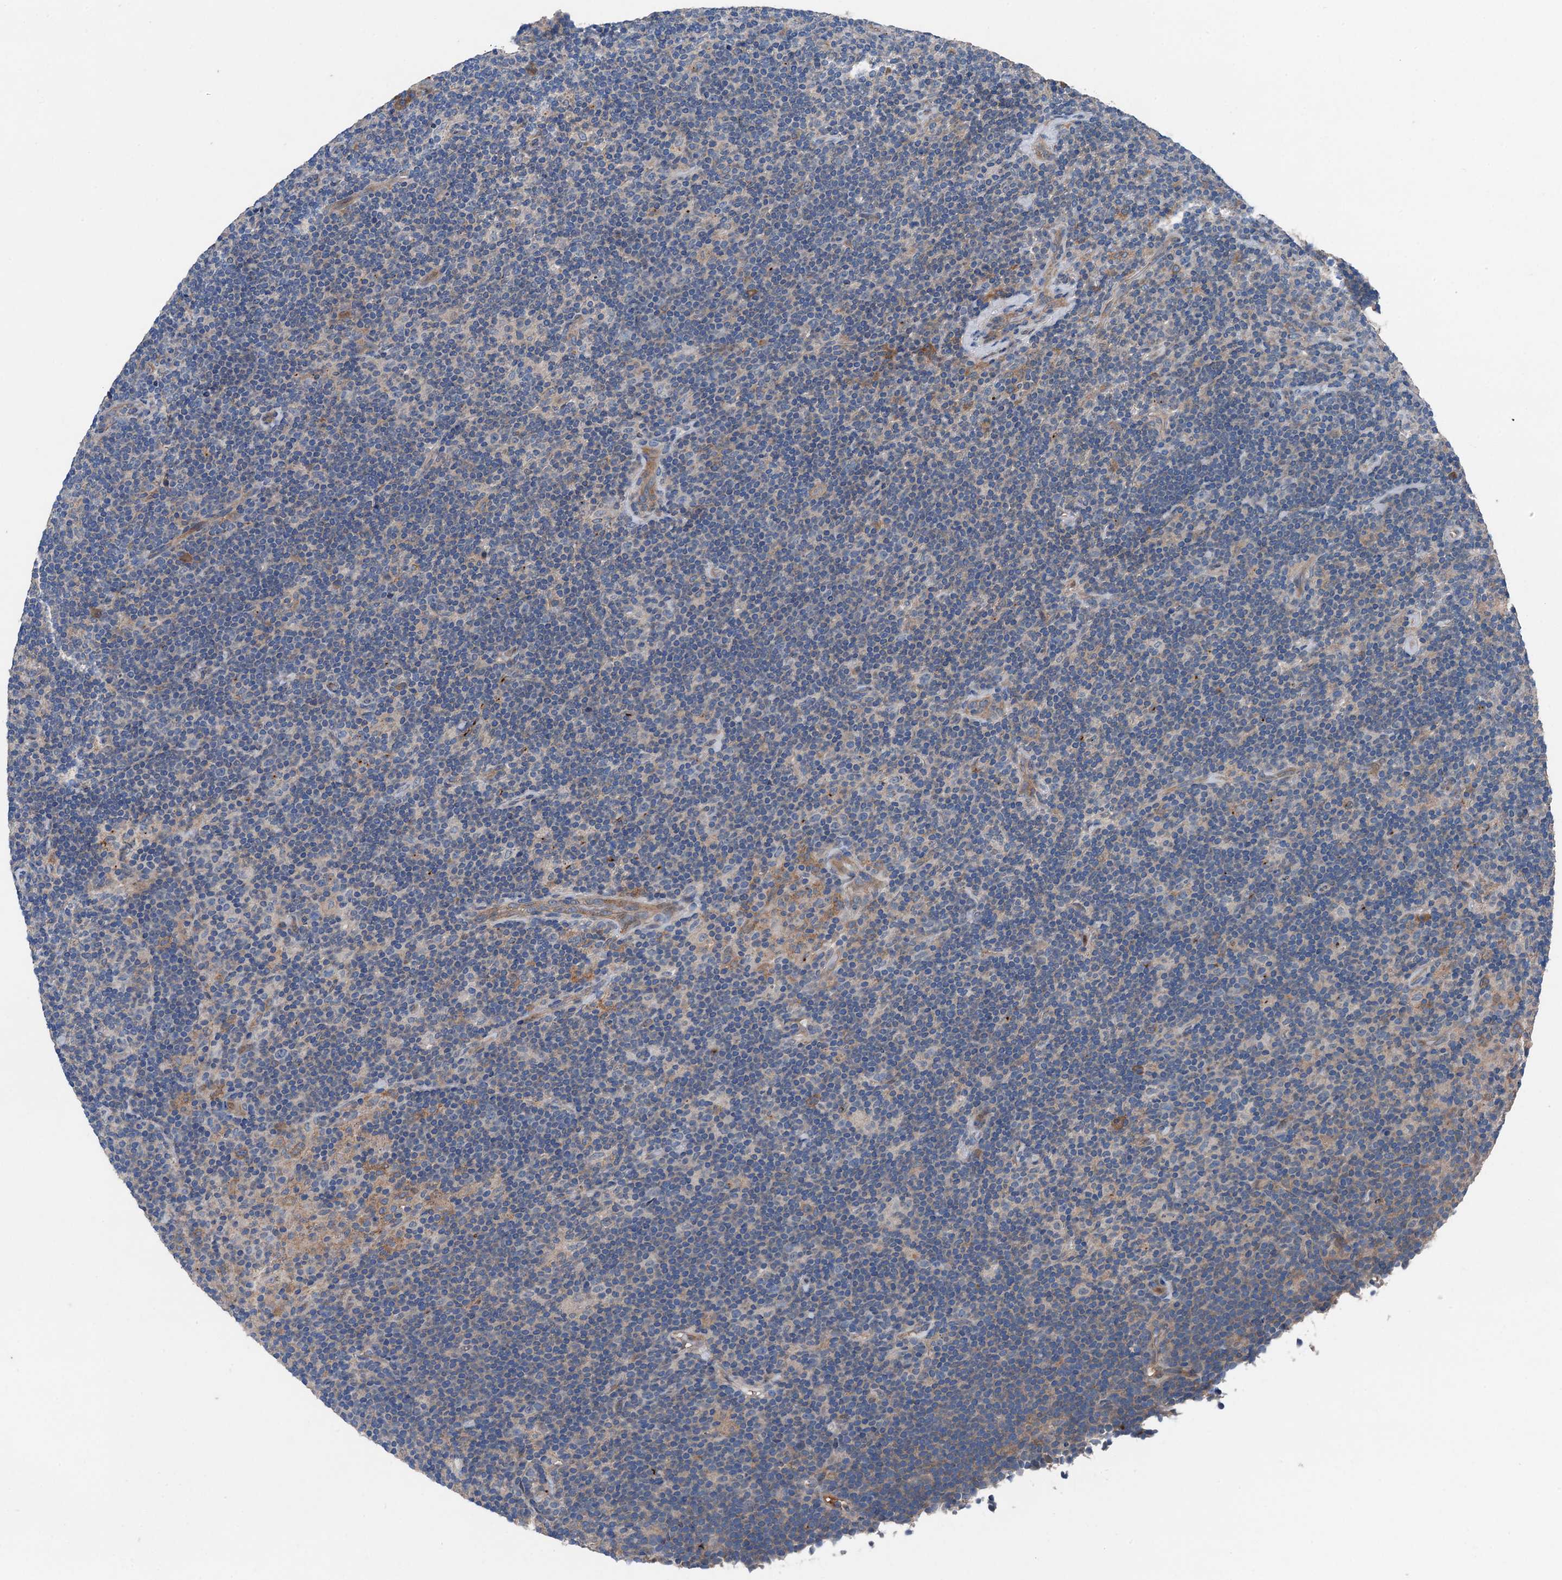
{"staining": {"intensity": "negative", "quantity": "none", "location": "none"}, "tissue": "lymphoma", "cell_type": "Tumor cells", "image_type": "cancer", "snomed": [{"axis": "morphology", "description": "Hodgkin's disease, NOS"}, {"axis": "topography", "description": "Lymph node"}], "caption": "The micrograph reveals no staining of tumor cells in Hodgkin's disease.", "gene": "SLC2A10", "patient": {"sex": "female", "age": 57}}